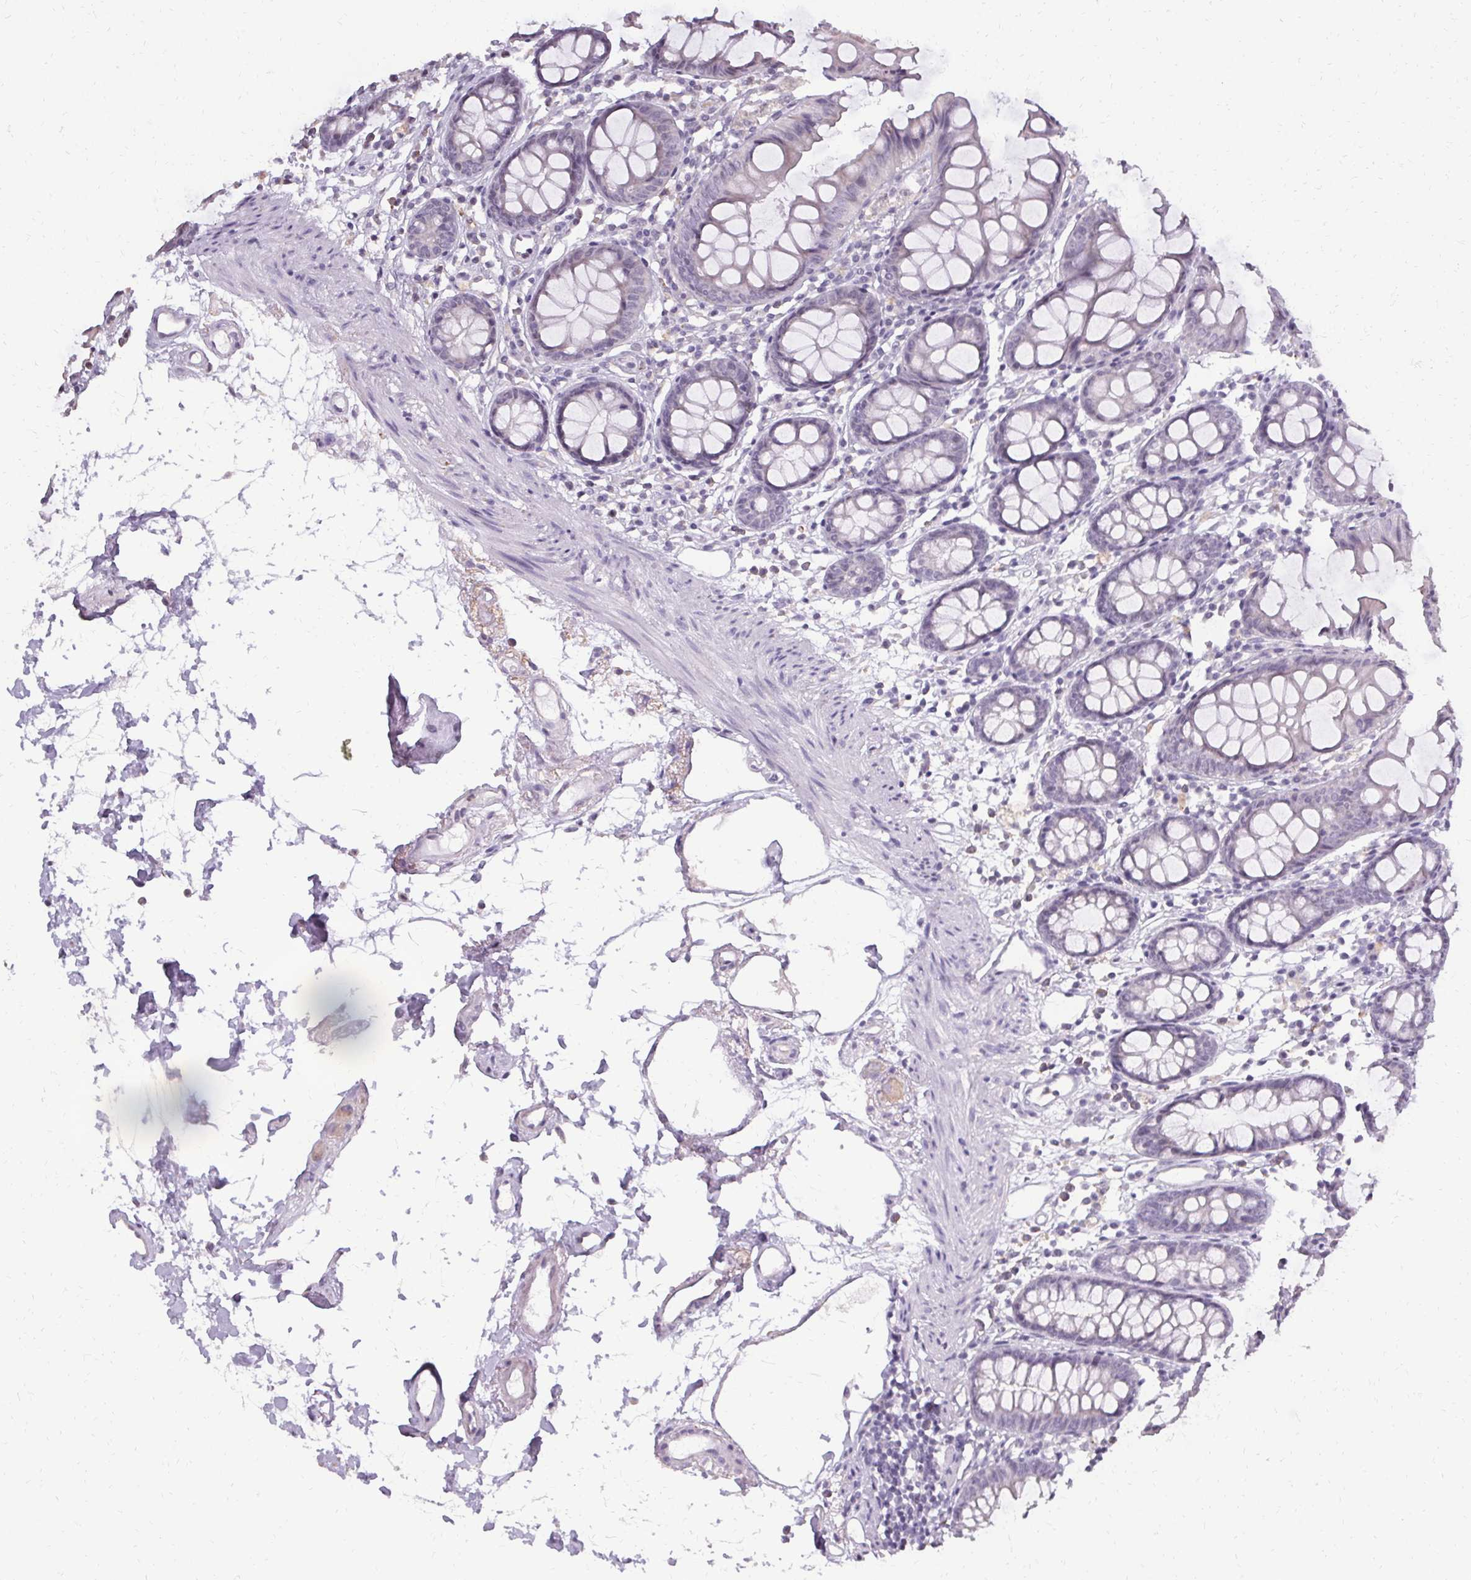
{"staining": {"intensity": "negative", "quantity": "none", "location": "none"}, "tissue": "colon", "cell_type": "Endothelial cells", "image_type": "normal", "snomed": [{"axis": "morphology", "description": "Normal tissue, NOS"}, {"axis": "topography", "description": "Colon"}], "caption": "Micrograph shows no protein expression in endothelial cells of benign colon.", "gene": "PMEL", "patient": {"sex": "female", "age": 84}}